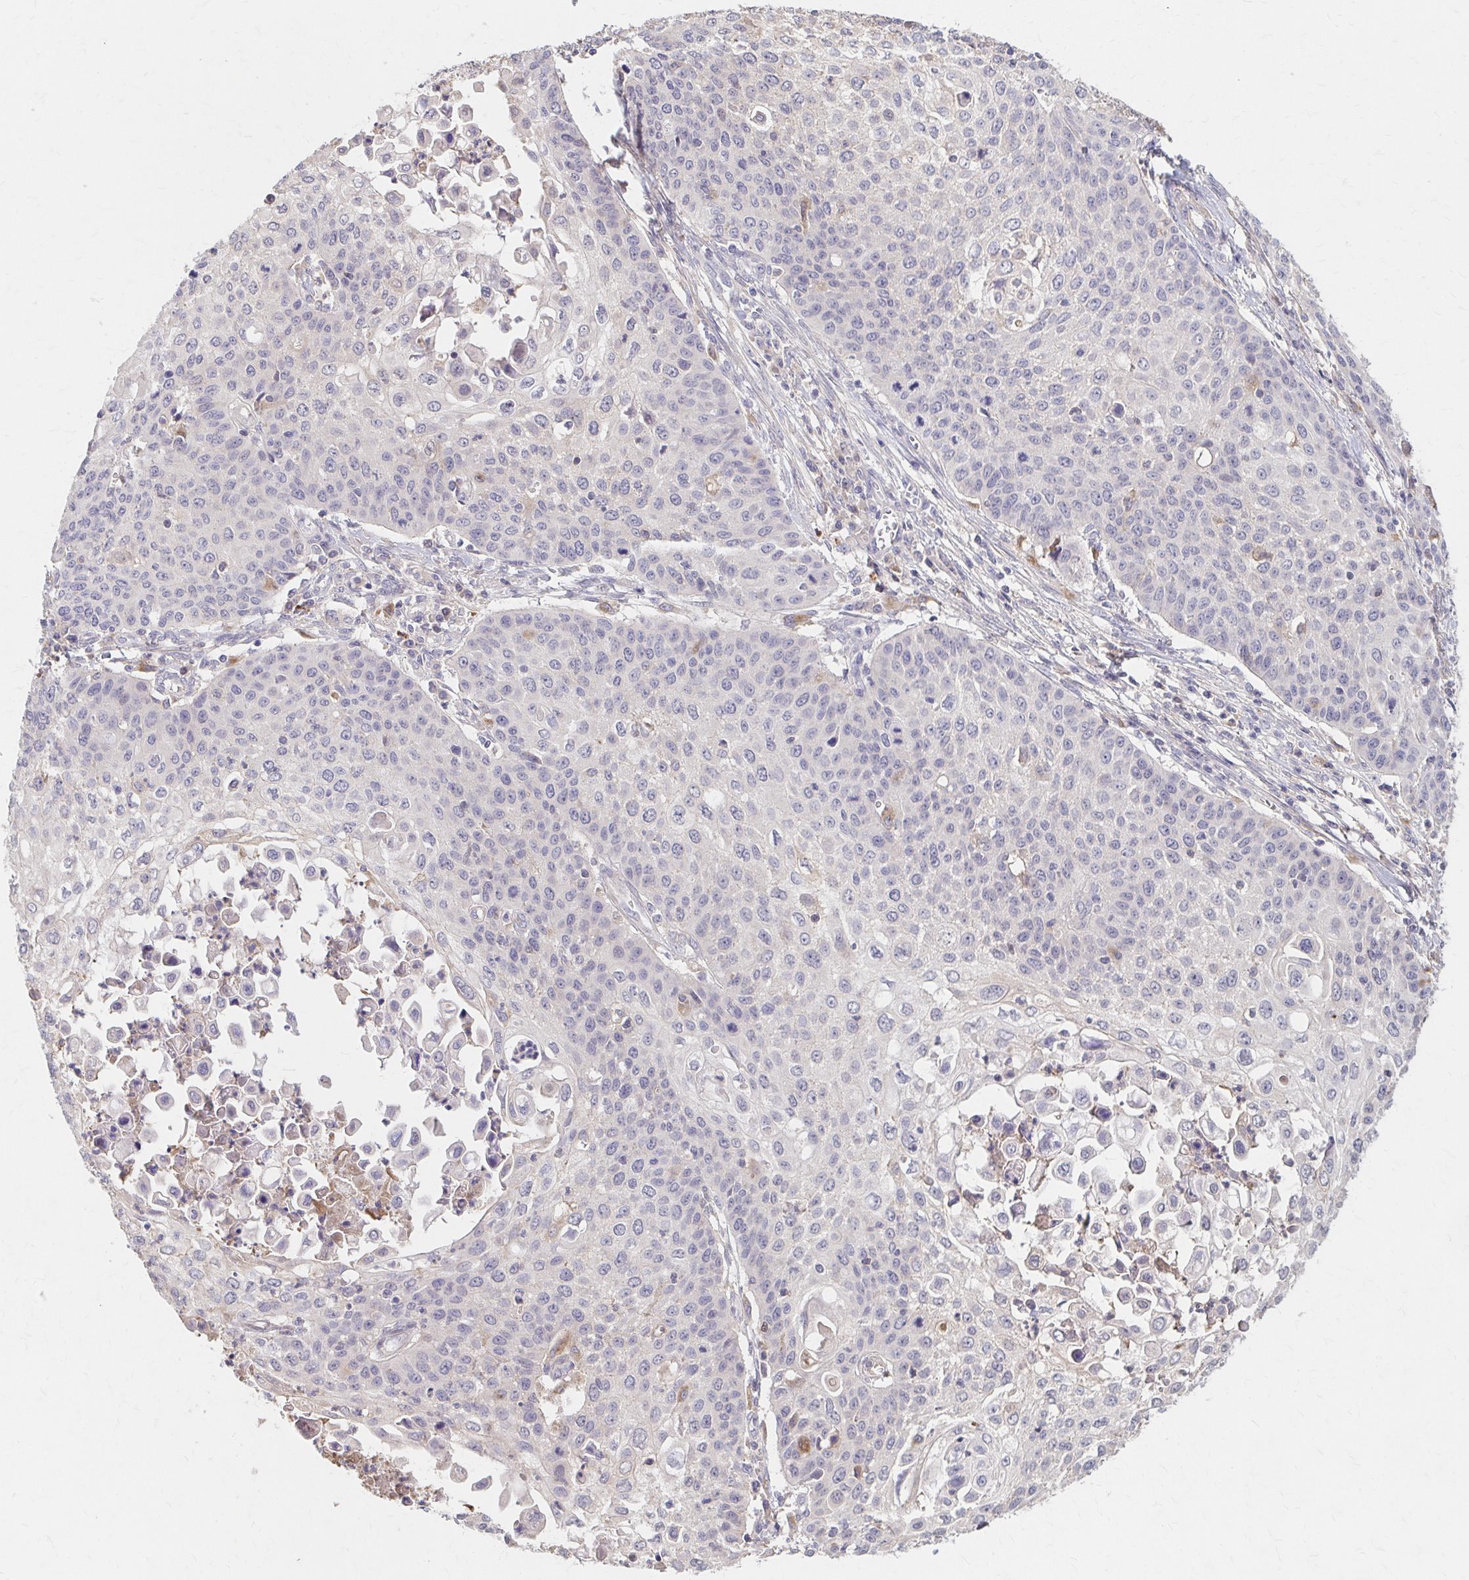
{"staining": {"intensity": "negative", "quantity": "none", "location": "none"}, "tissue": "cervical cancer", "cell_type": "Tumor cells", "image_type": "cancer", "snomed": [{"axis": "morphology", "description": "Squamous cell carcinoma, NOS"}, {"axis": "topography", "description": "Cervix"}], "caption": "IHC micrograph of cervical cancer stained for a protein (brown), which exhibits no expression in tumor cells.", "gene": "HMGCS2", "patient": {"sex": "female", "age": 65}}